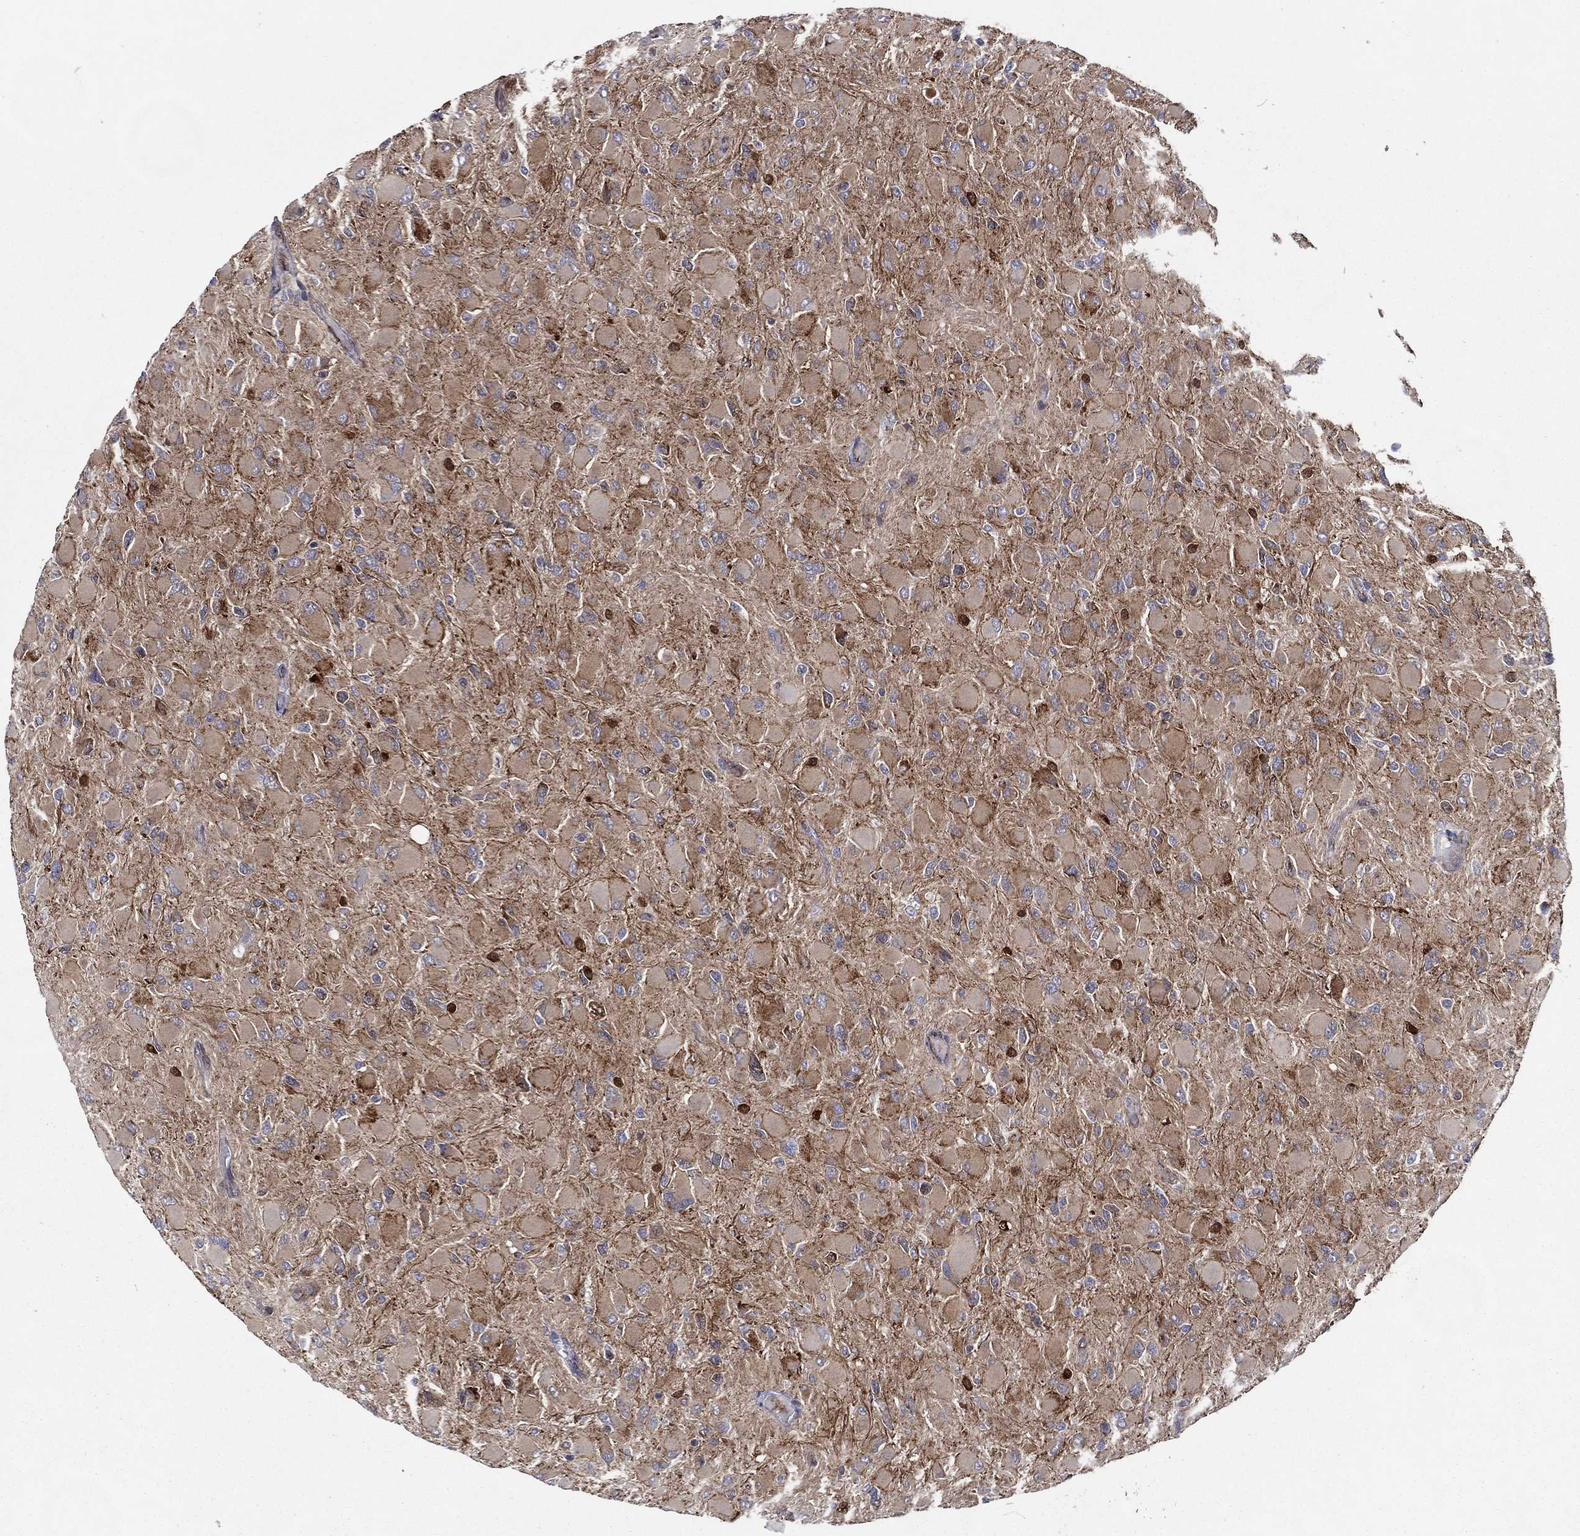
{"staining": {"intensity": "moderate", "quantity": "<25%", "location": "cytoplasmic/membranous"}, "tissue": "glioma", "cell_type": "Tumor cells", "image_type": "cancer", "snomed": [{"axis": "morphology", "description": "Glioma, malignant, High grade"}, {"axis": "topography", "description": "Cerebral cortex"}], "caption": "This is an image of immunohistochemistry staining of high-grade glioma (malignant), which shows moderate expression in the cytoplasmic/membranous of tumor cells.", "gene": "ARHGAP11A", "patient": {"sex": "female", "age": 36}}